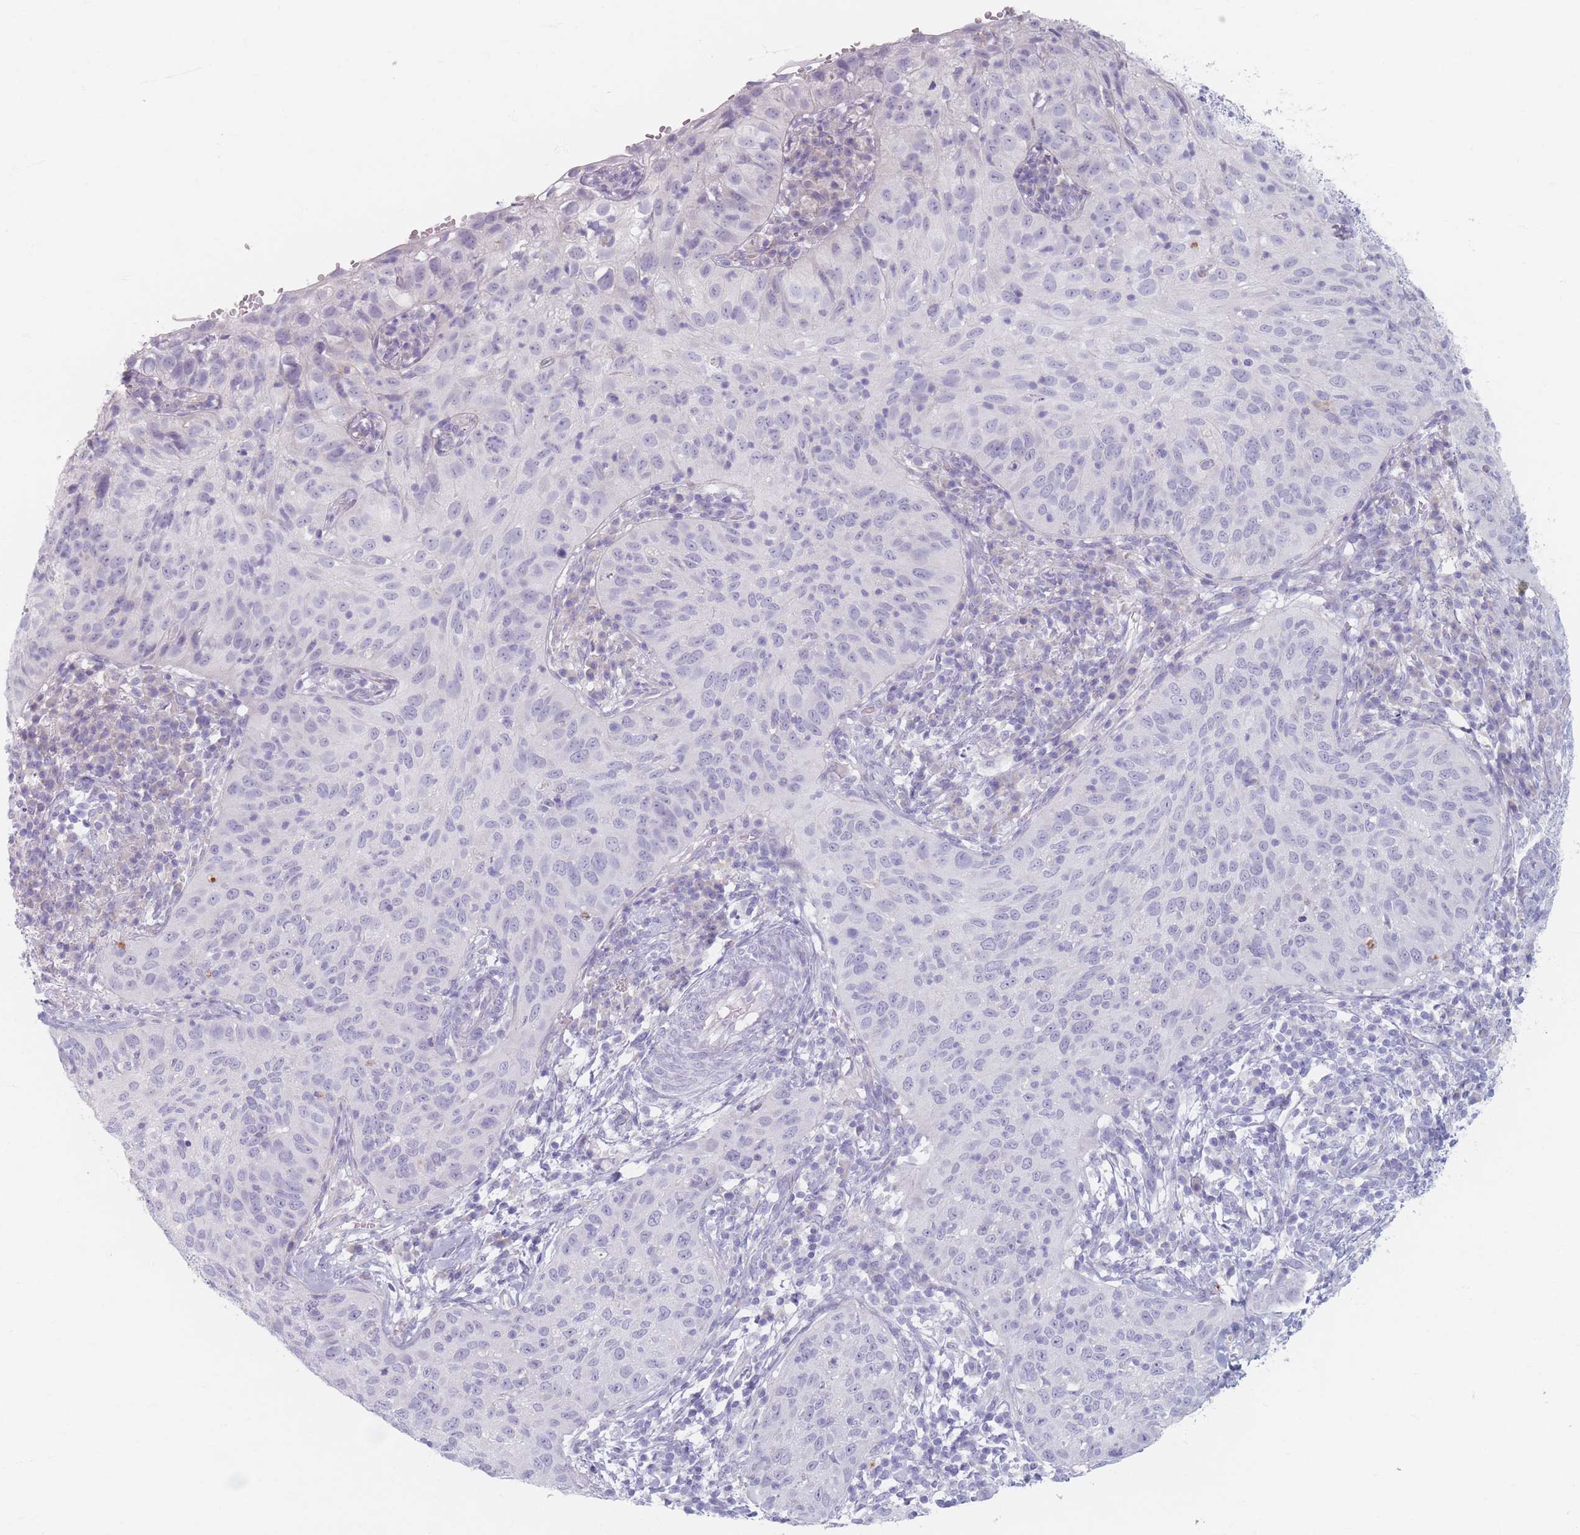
{"staining": {"intensity": "negative", "quantity": "none", "location": "none"}, "tissue": "cervical cancer", "cell_type": "Tumor cells", "image_type": "cancer", "snomed": [{"axis": "morphology", "description": "Squamous cell carcinoma, NOS"}, {"axis": "topography", "description": "Cervix"}], "caption": "Immunohistochemistry photomicrograph of human cervical cancer (squamous cell carcinoma) stained for a protein (brown), which shows no staining in tumor cells.", "gene": "PIGM", "patient": {"sex": "female", "age": 30}}